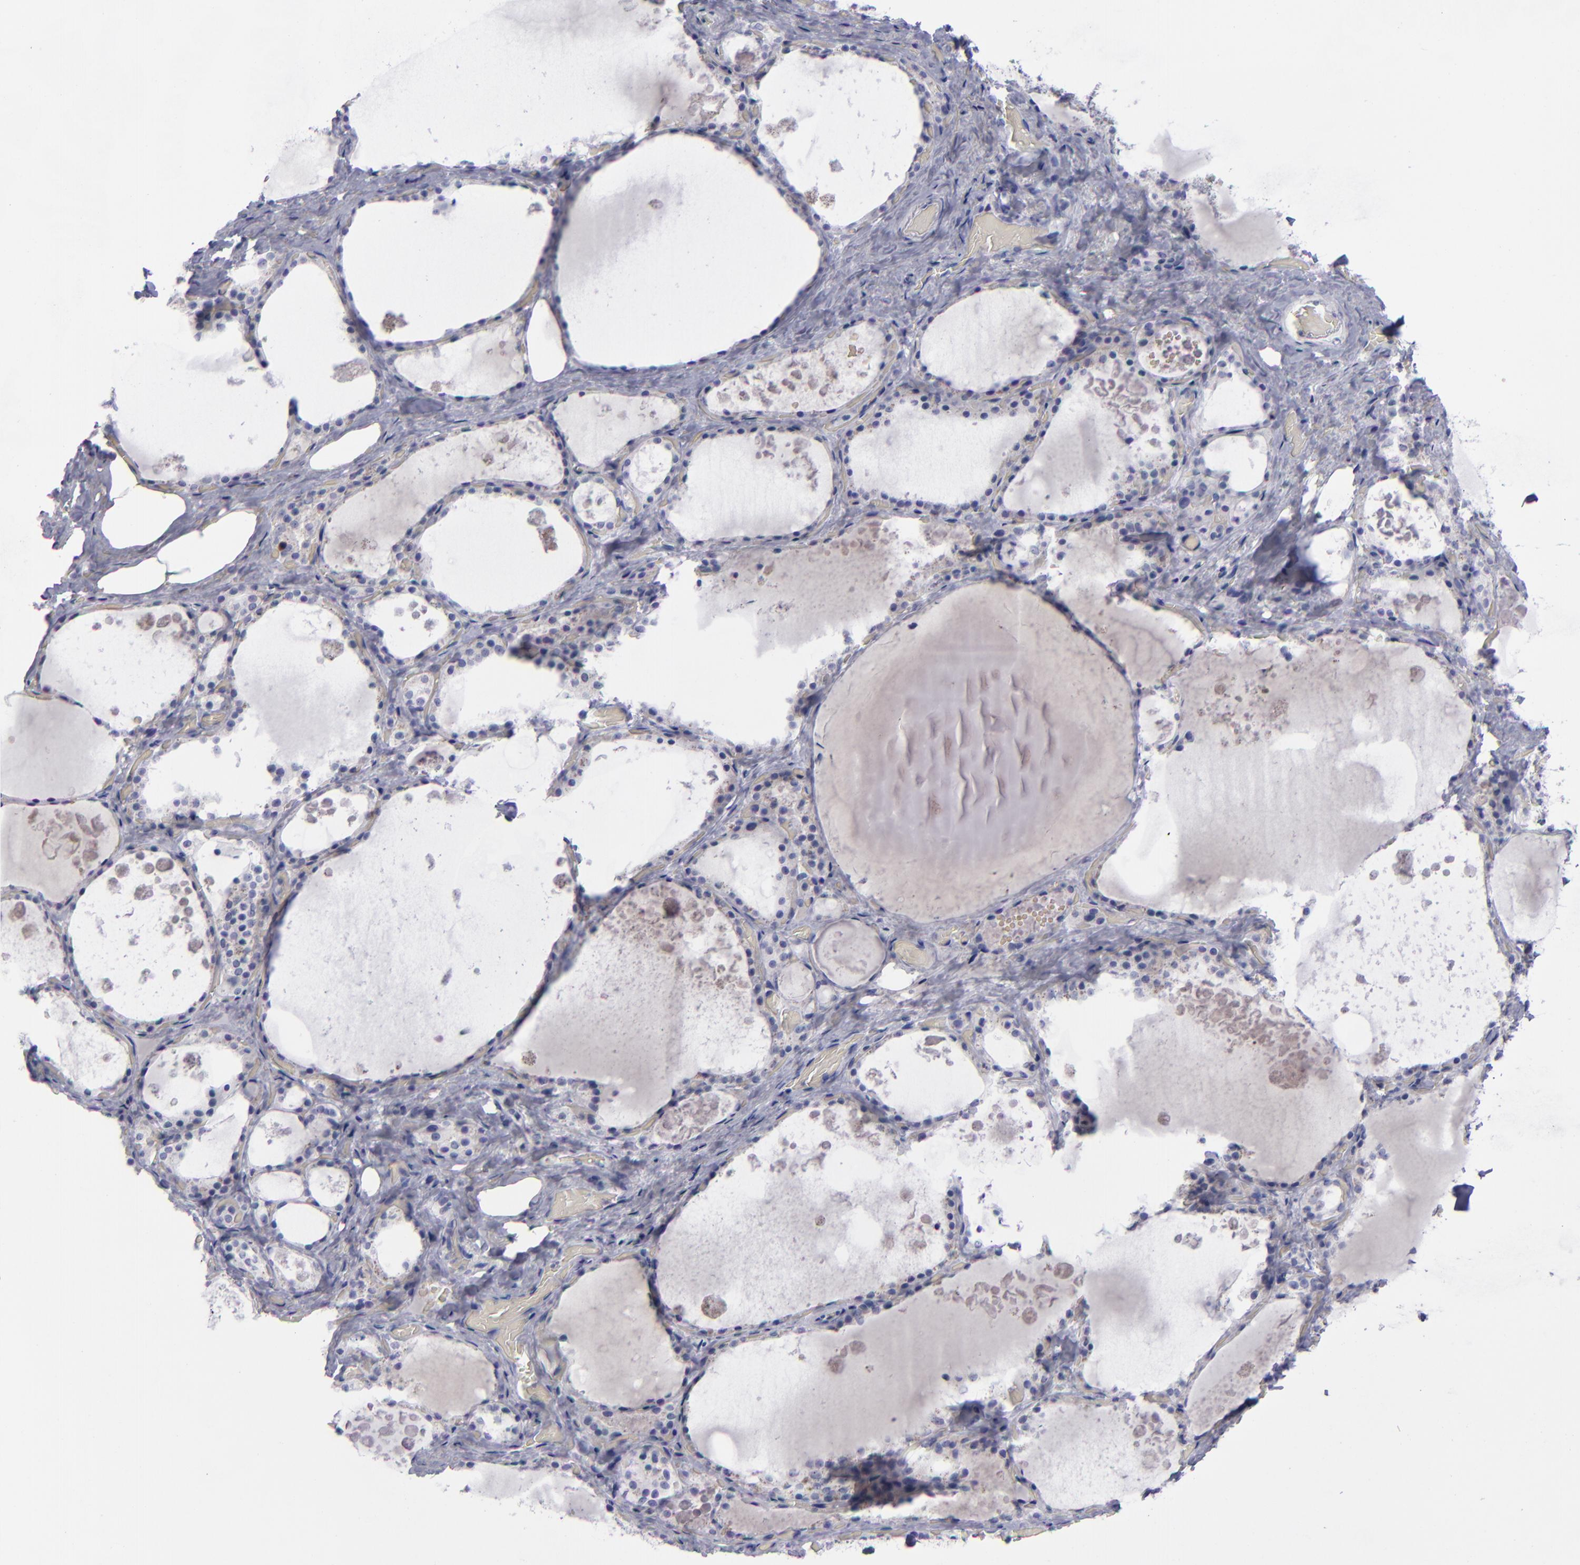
{"staining": {"intensity": "negative", "quantity": "none", "location": "none"}, "tissue": "thyroid gland", "cell_type": "Glandular cells", "image_type": "normal", "snomed": [{"axis": "morphology", "description": "Normal tissue, NOS"}, {"axis": "topography", "description": "Thyroid gland"}], "caption": "This is an immunohistochemistry (IHC) histopathology image of unremarkable human thyroid gland. There is no staining in glandular cells.", "gene": "AURKA", "patient": {"sex": "male", "age": 61}}